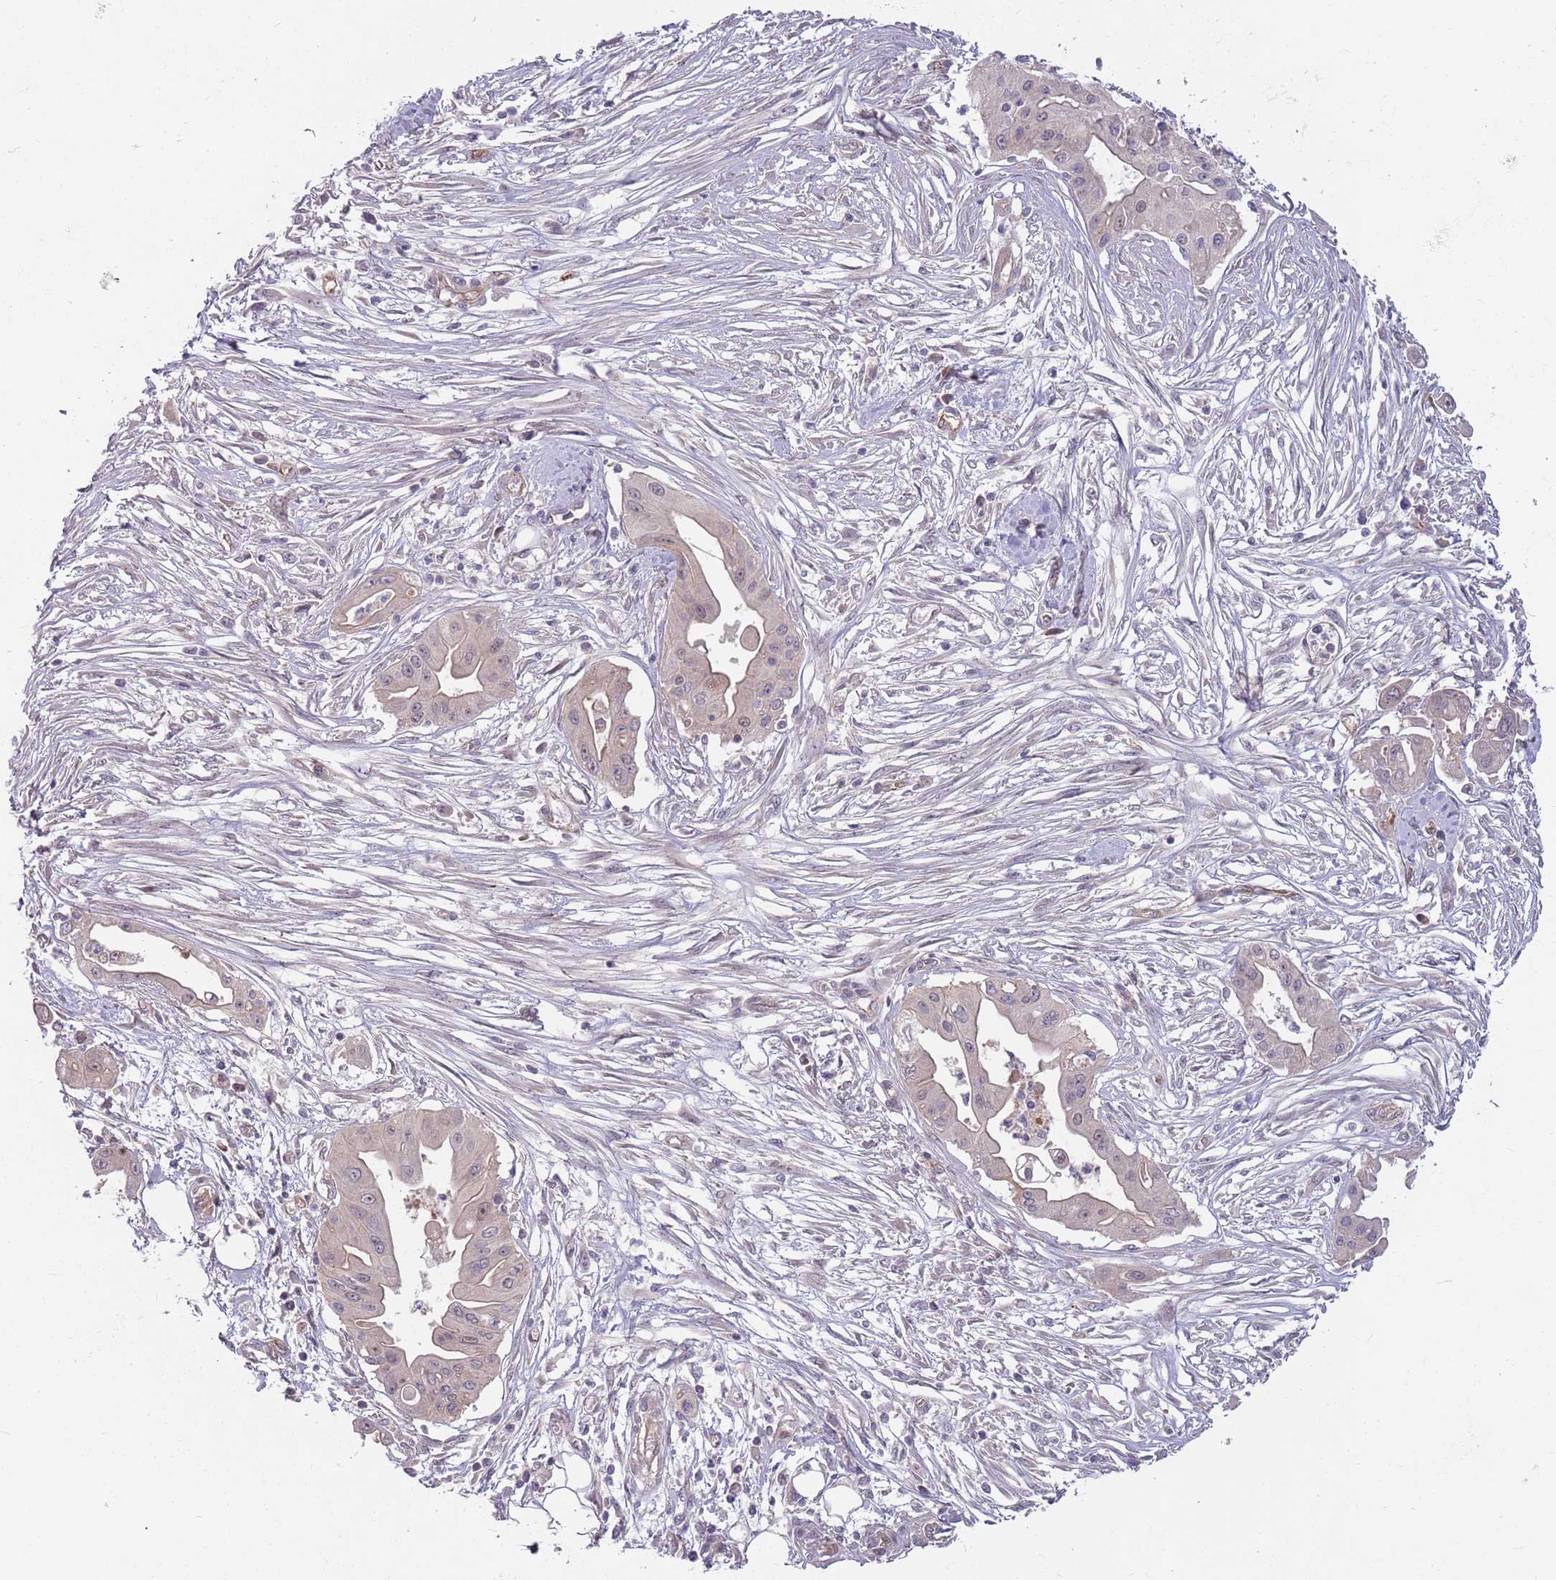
{"staining": {"intensity": "negative", "quantity": "none", "location": "none"}, "tissue": "ovarian cancer", "cell_type": "Tumor cells", "image_type": "cancer", "snomed": [{"axis": "morphology", "description": "Cystadenocarcinoma, mucinous, NOS"}, {"axis": "topography", "description": "Ovary"}], "caption": "The immunohistochemistry micrograph has no significant positivity in tumor cells of ovarian mucinous cystadenocarcinoma tissue. (Immunohistochemistry, brightfield microscopy, high magnification).", "gene": "SAV1", "patient": {"sex": "female", "age": 70}}